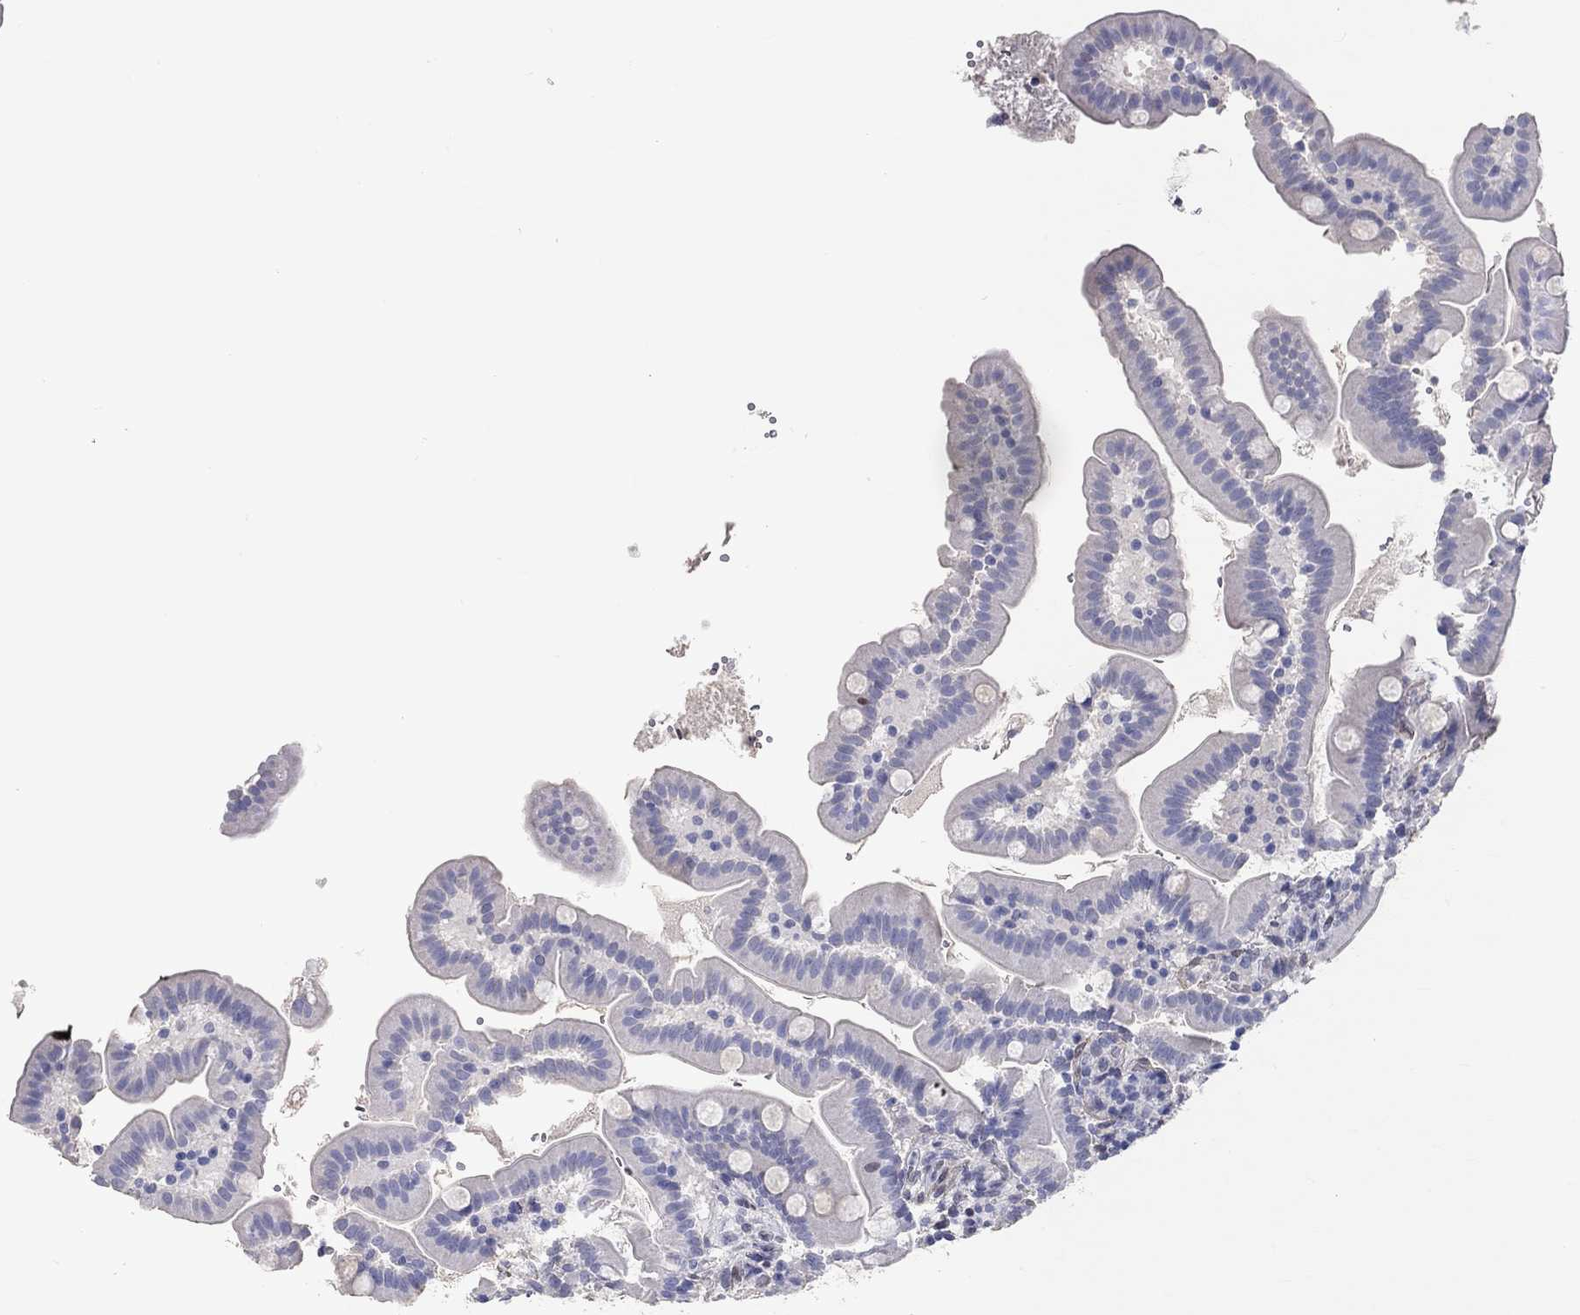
{"staining": {"intensity": "negative", "quantity": "none", "location": "none"}, "tissue": "small intestine", "cell_type": "Glandular cells", "image_type": "normal", "snomed": [{"axis": "morphology", "description": "Normal tissue, NOS"}, {"axis": "topography", "description": "Small intestine"}], "caption": "This is an IHC image of unremarkable small intestine. There is no expression in glandular cells.", "gene": "FGF2", "patient": {"sex": "female", "age": 44}}